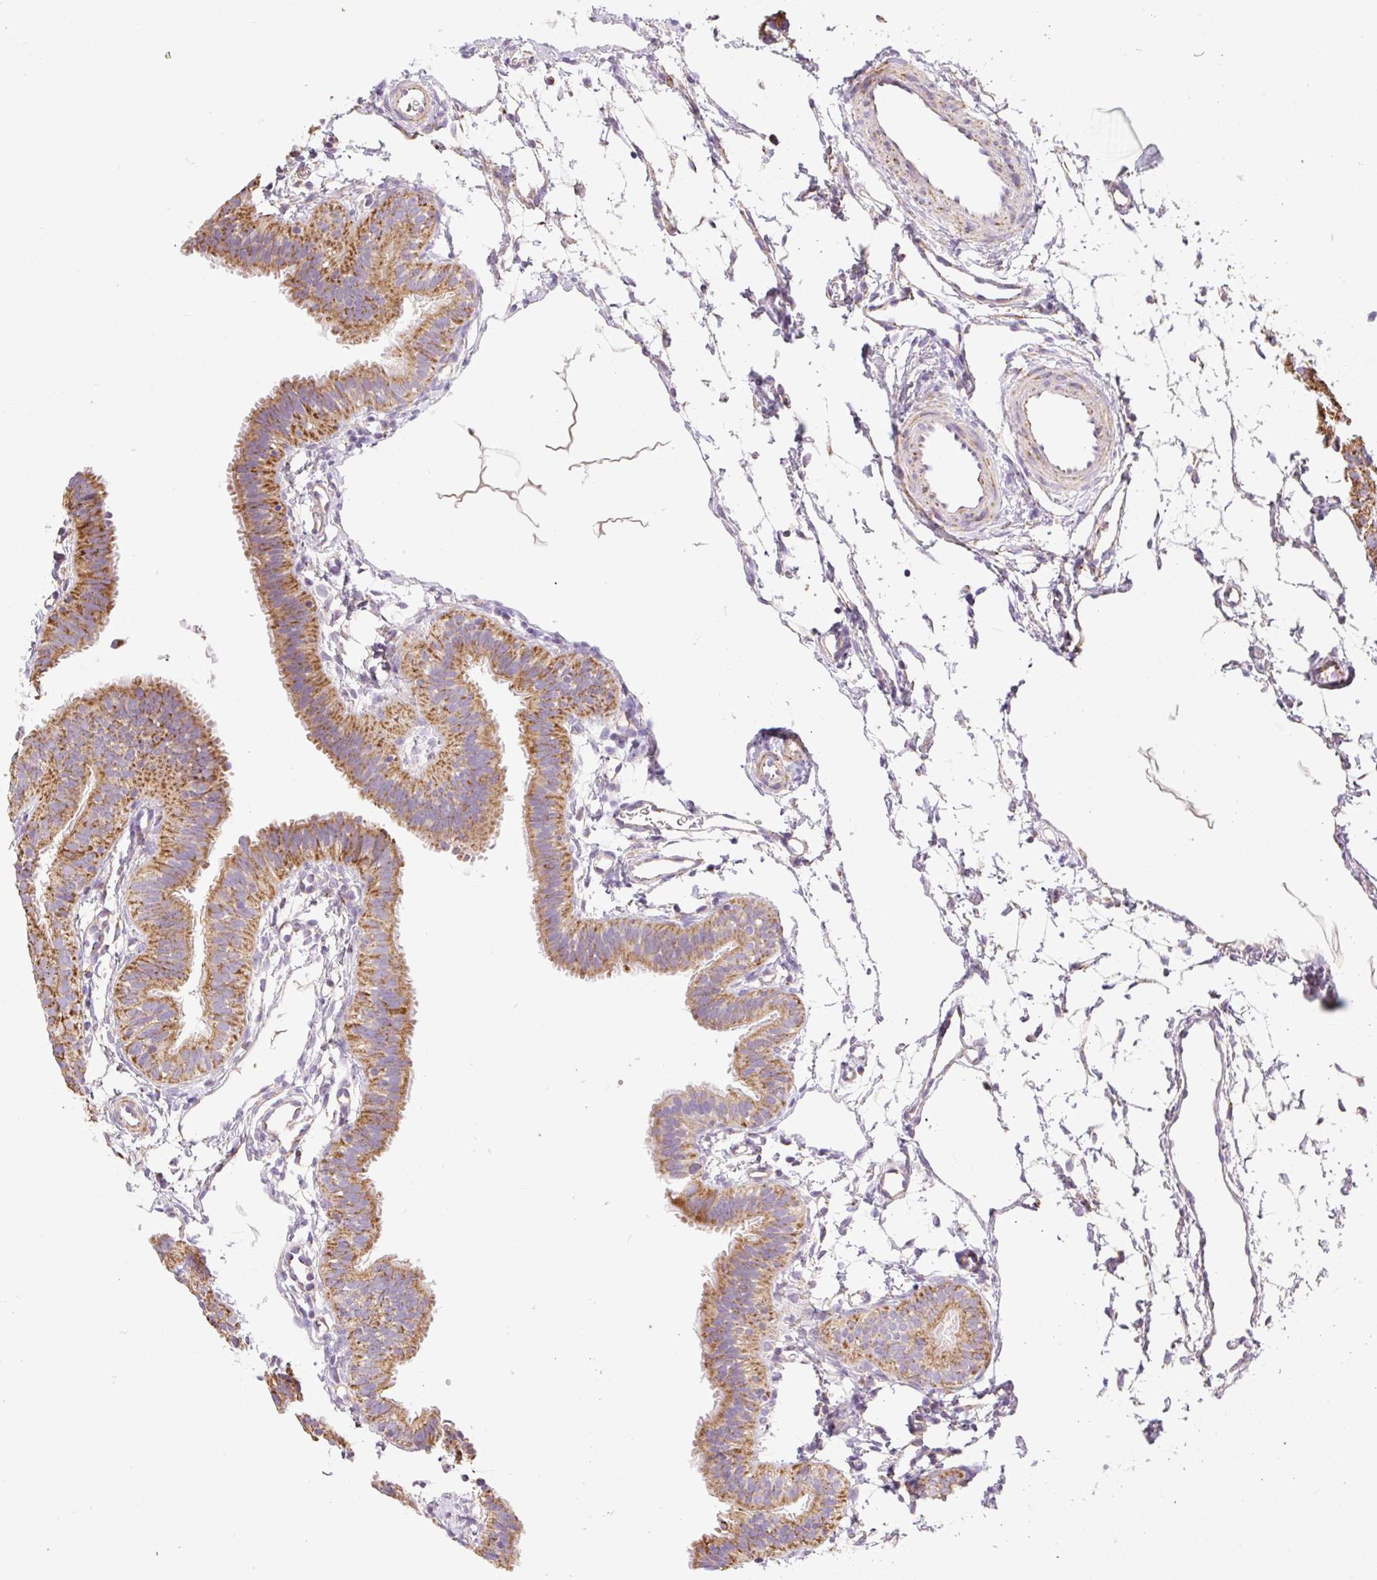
{"staining": {"intensity": "moderate", "quantity": ">75%", "location": "cytoplasmic/membranous"}, "tissue": "fallopian tube", "cell_type": "Glandular cells", "image_type": "normal", "snomed": [{"axis": "morphology", "description": "Normal tissue, NOS"}, {"axis": "topography", "description": "Fallopian tube"}], "caption": "A high-resolution photomicrograph shows immunohistochemistry (IHC) staining of unremarkable fallopian tube, which demonstrates moderate cytoplasmic/membranous positivity in approximately >75% of glandular cells. The staining was performed using DAB (3,3'-diaminobenzidine), with brown indicating positive protein expression. Nuclei are stained blue with hematoxylin.", "gene": "DAAM2", "patient": {"sex": "female", "age": 35}}